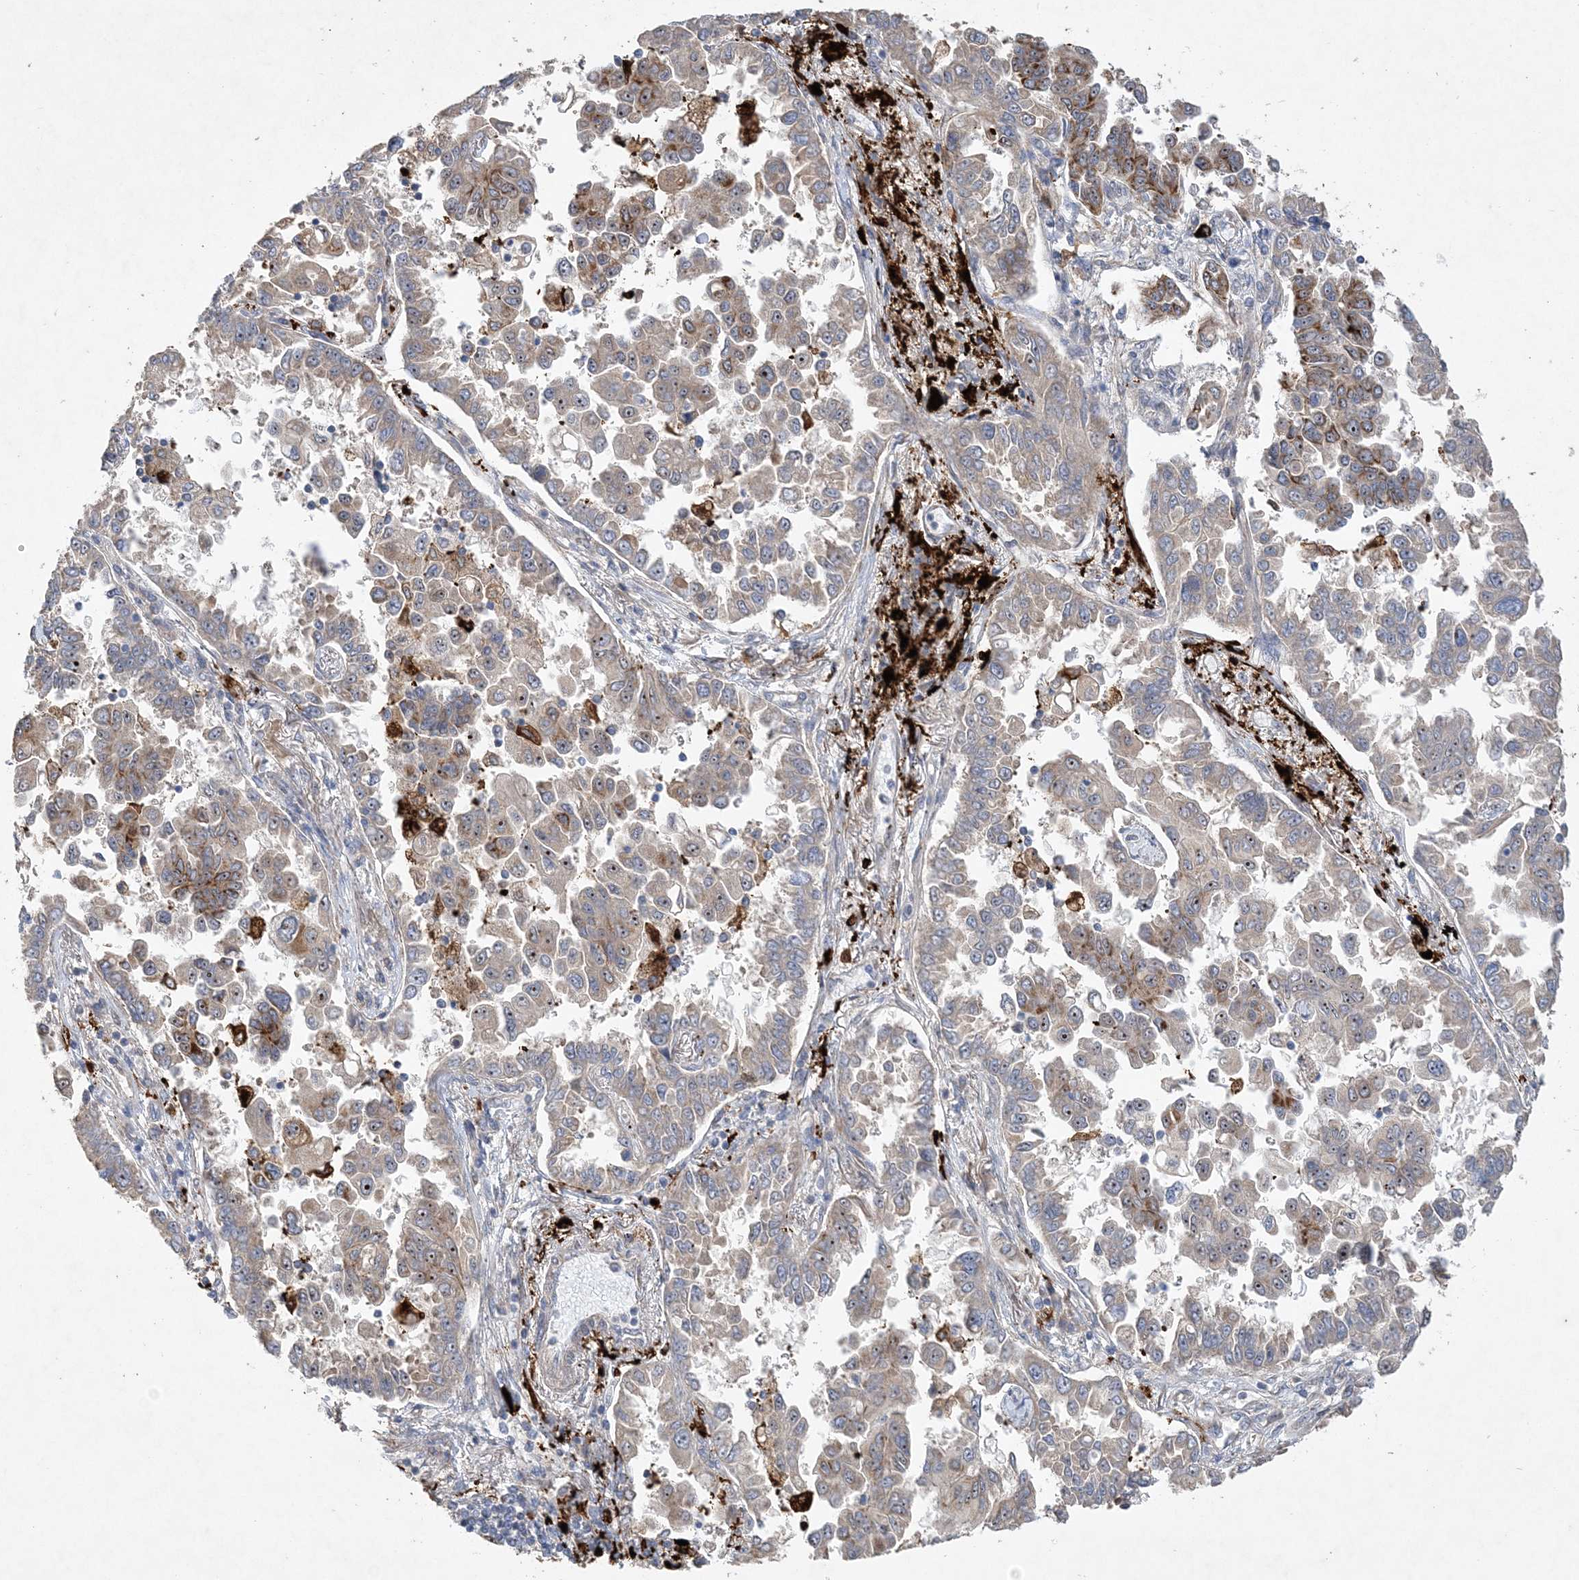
{"staining": {"intensity": "moderate", "quantity": ">75%", "location": "cytoplasmic/membranous,nuclear"}, "tissue": "lung cancer", "cell_type": "Tumor cells", "image_type": "cancer", "snomed": [{"axis": "morphology", "description": "Adenocarcinoma, NOS"}, {"axis": "topography", "description": "Lung"}], "caption": "A brown stain shows moderate cytoplasmic/membranous and nuclear expression of a protein in lung cancer (adenocarcinoma) tumor cells. The protein of interest is shown in brown color, while the nuclei are stained blue.", "gene": "FEZ2", "patient": {"sex": "female", "age": 67}}